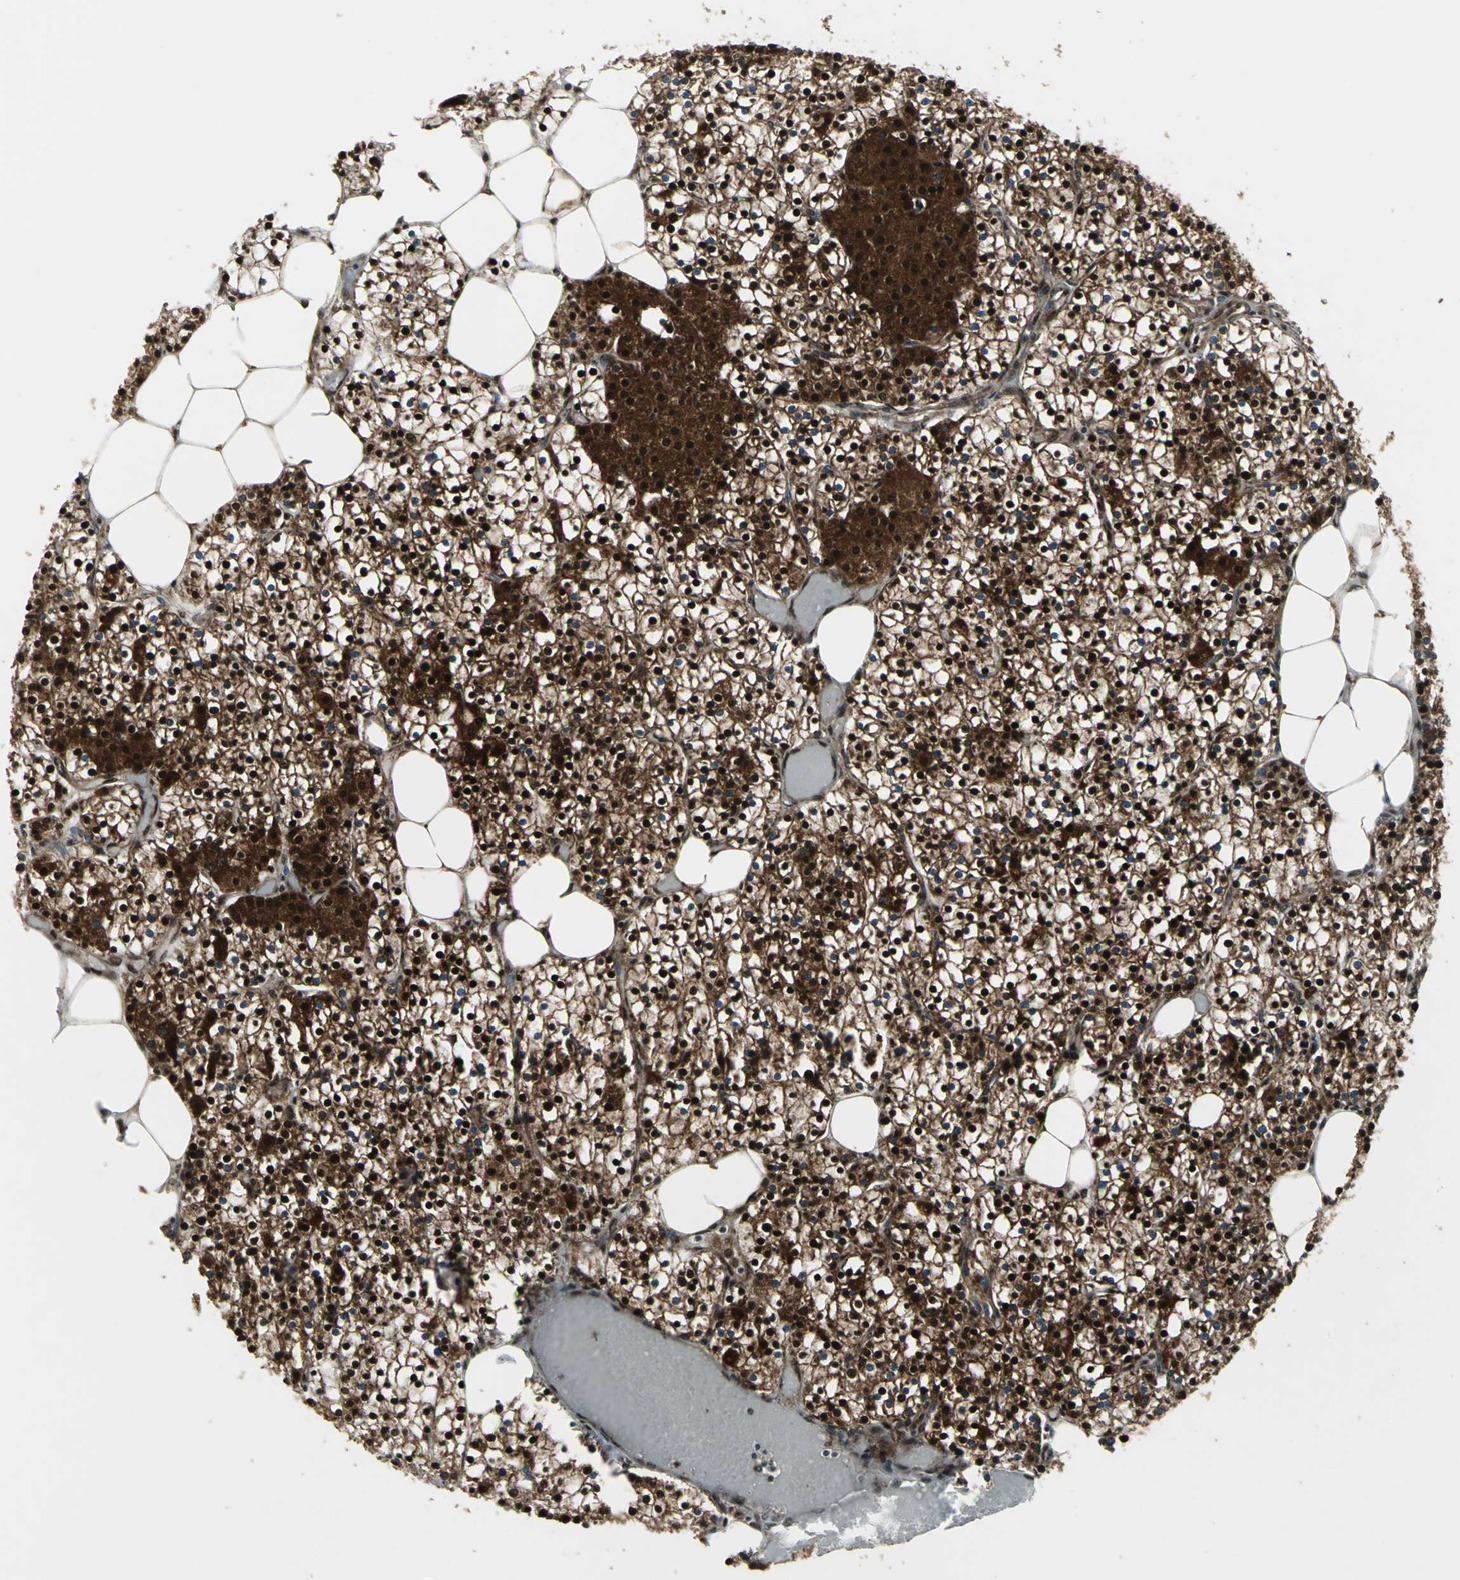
{"staining": {"intensity": "strong", "quantity": ">75%", "location": "cytoplasmic/membranous,nuclear"}, "tissue": "parathyroid gland", "cell_type": "Glandular cells", "image_type": "normal", "snomed": [{"axis": "morphology", "description": "Normal tissue, NOS"}, {"axis": "topography", "description": "Parathyroid gland"}], "caption": "This micrograph displays immunohistochemistry staining of unremarkable parathyroid gland, with high strong cytoplasmic/membranous,nuclear staining in approximately >75% of glandular cells.", "gene": "COPS5", "patient": {"sex": "female", "age": 63}}